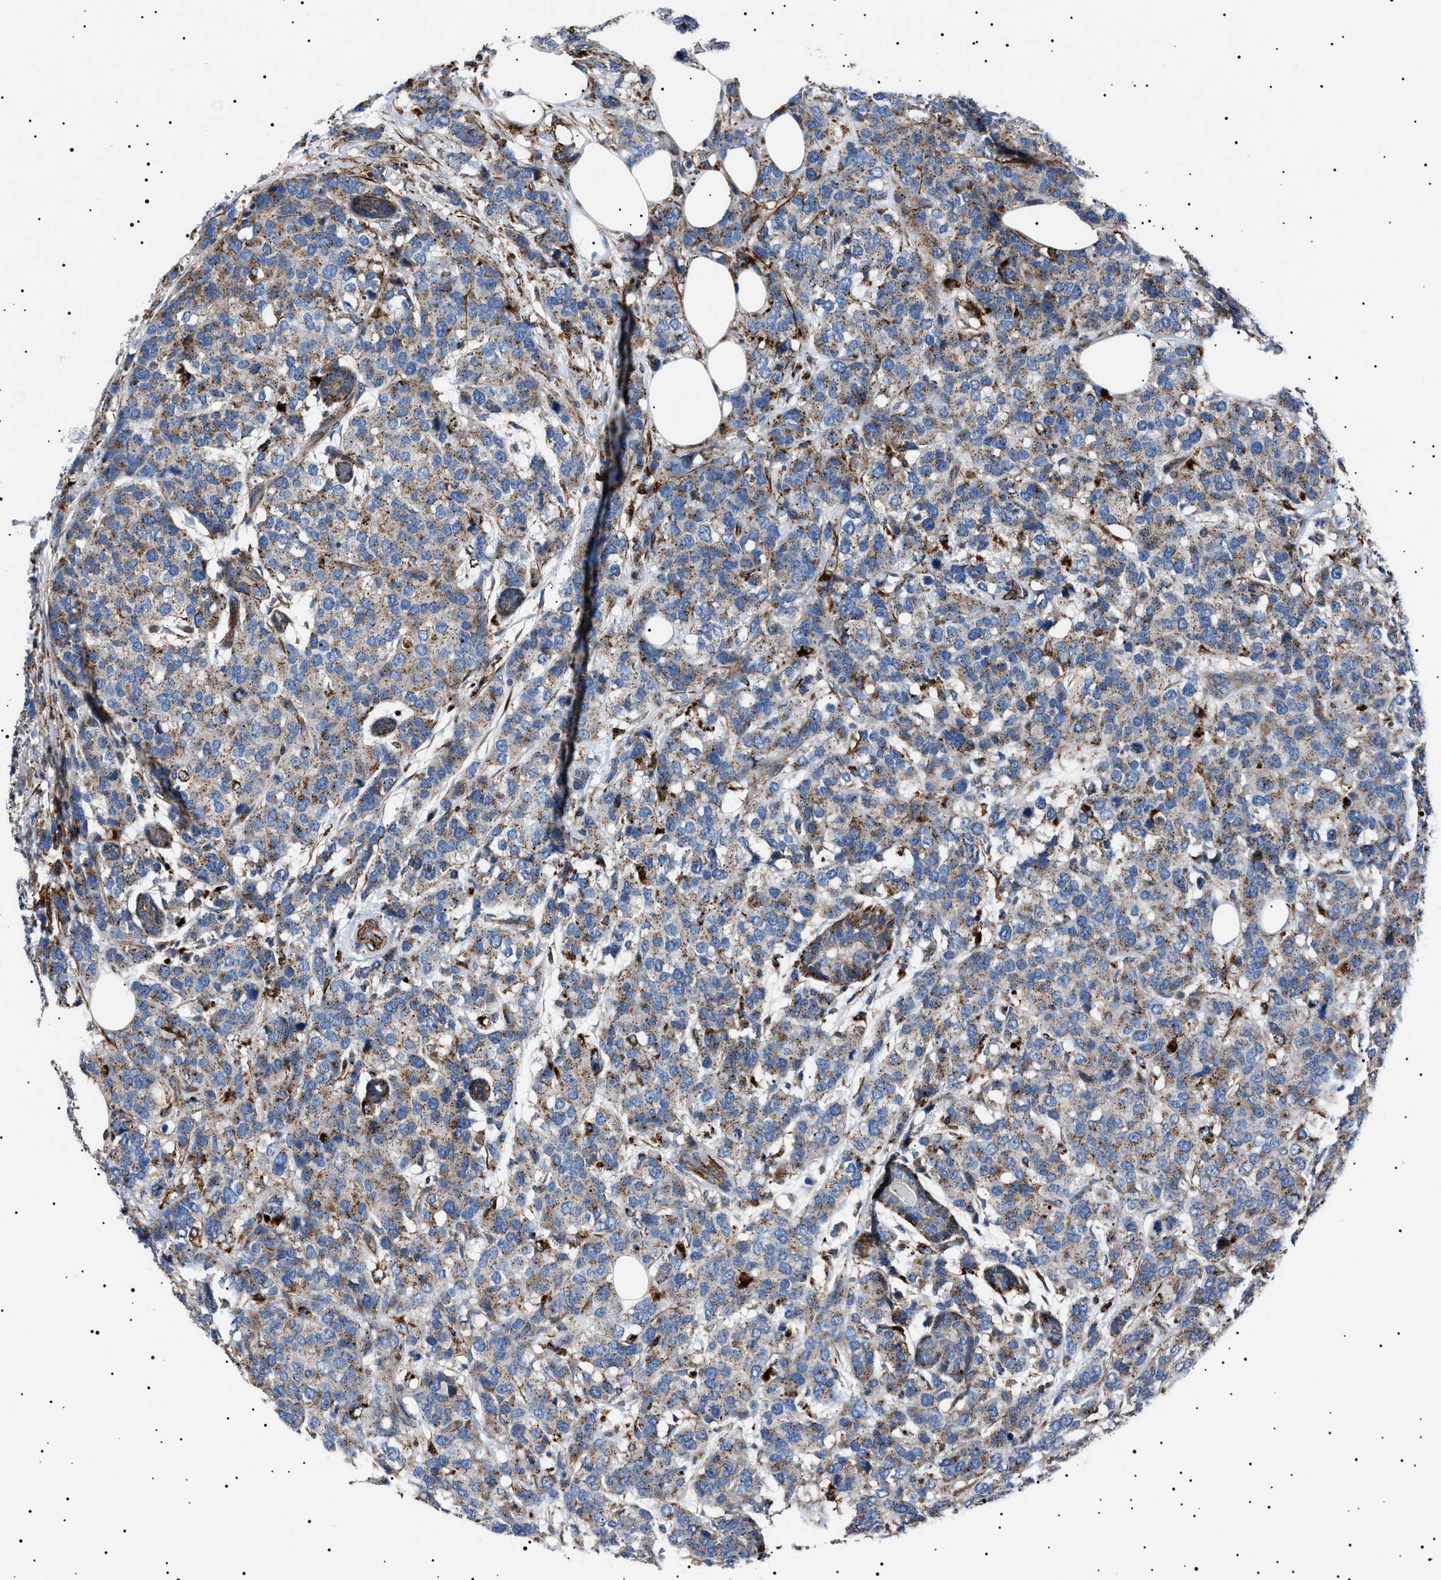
{"staining": {"intensity": "moderate", "quantity": ">75%", "location": "cytoplasmic/membranous"}, "tissue": "breast cancer", "cell_type": "Tumor cells", "image_type": "cancer", "snomed": [{"axis": "morphology", "description": "Lobular carcinoma"}, {"axis": "topography", "description": "Breast"}], "caption": "Human breast cancer stained with a brown dye exhibits moderate cytoplasmic/membranous positive positivity in about >75% of tumor cells.", "gene": "NEU1", "patient": {"sex": "female", "age": 59}}